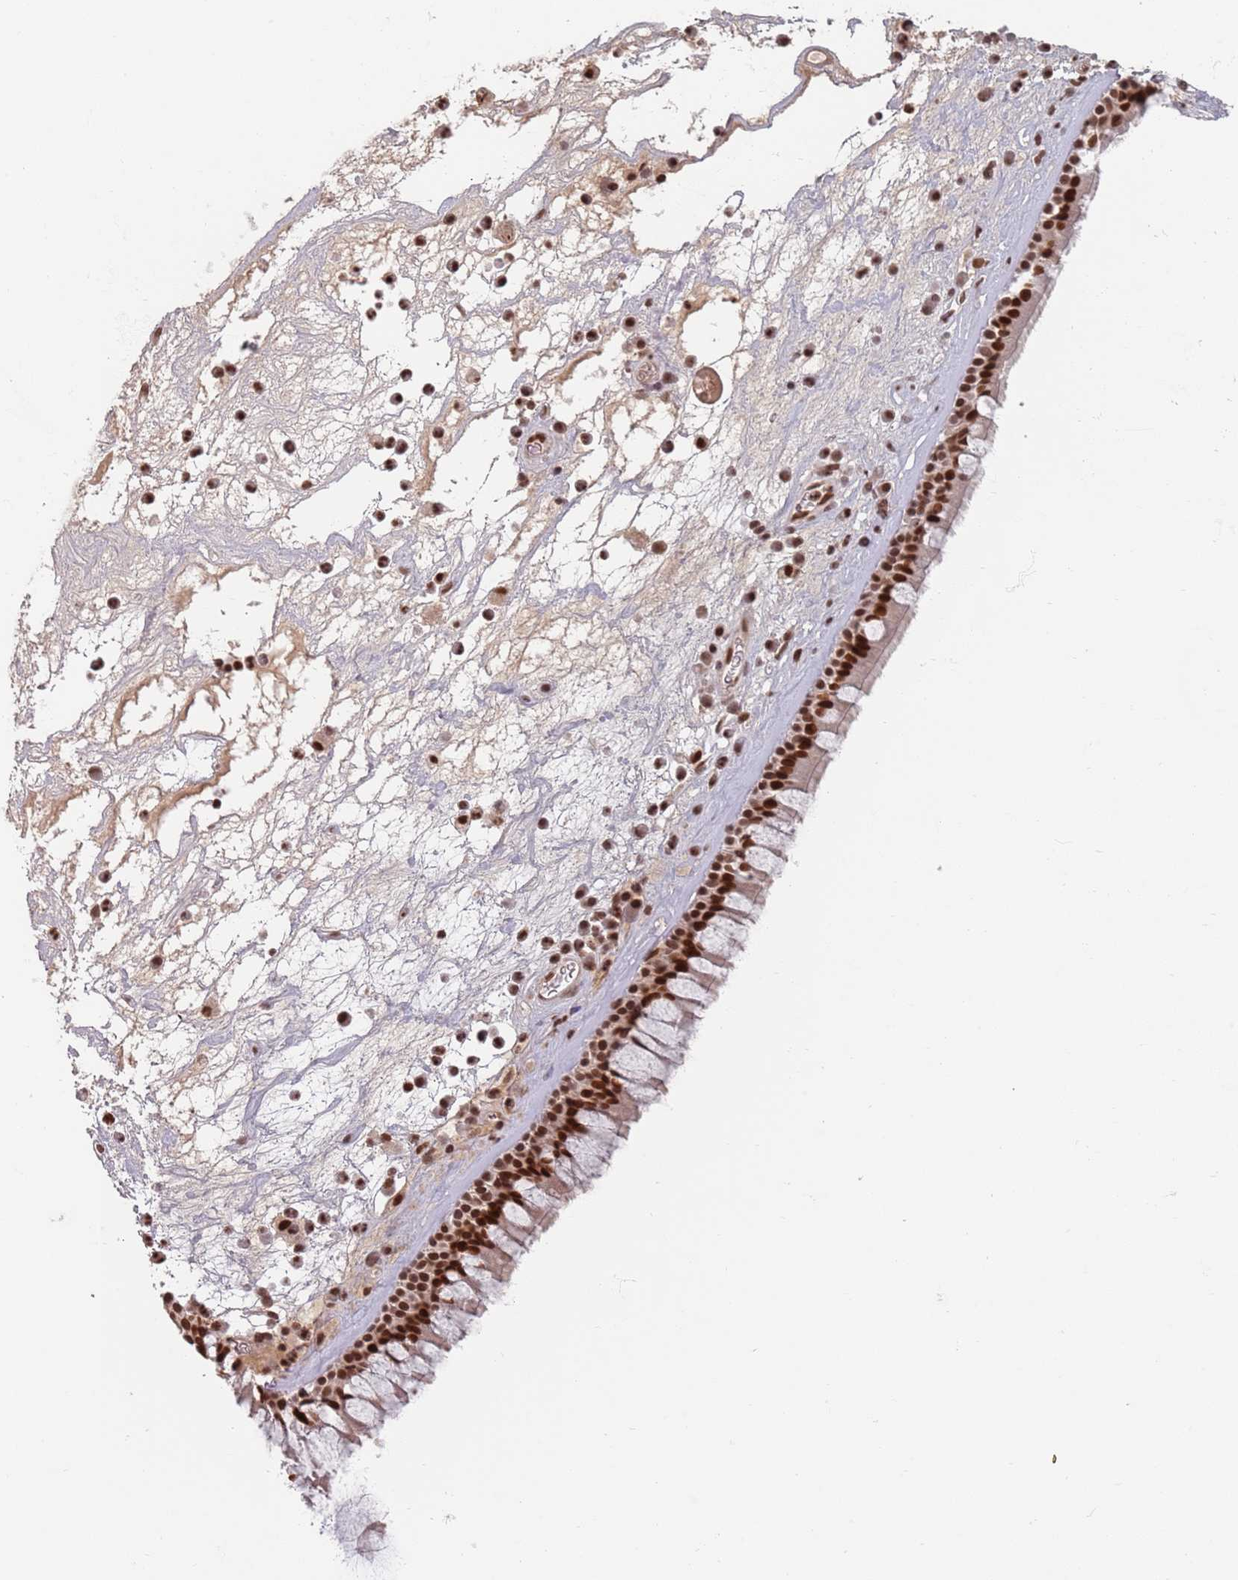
{"staining": {"intensity": "strong", "quantity": ">75%", "location": "nuclear"}, "tissue": "nasopharynx", "cell_type": "Respiratory epithelial cells", "image_type": "normal", "snomed": [{"axis": "morphology", "description": "Normal tissue, NOS"}, {"axis": "morphology", "description": "Squamous cell carcinoma, NOS"}, {"axis": "topography", "description": "Nasopharynx"}, {"axis": "topography", "description": "Head-Neck"}], "caption": "Immunohistochemistry histopathology image of benign nasopharynx: nasopharynx stained using immunohistochemistry exhibits high levels of strong protein expression localized specifically in the nuclear of respiratory epithelial cells, appearing as a nuclear brown color.", "gene": "NUP50", "patient": {"sex": "male", "age": 85}}